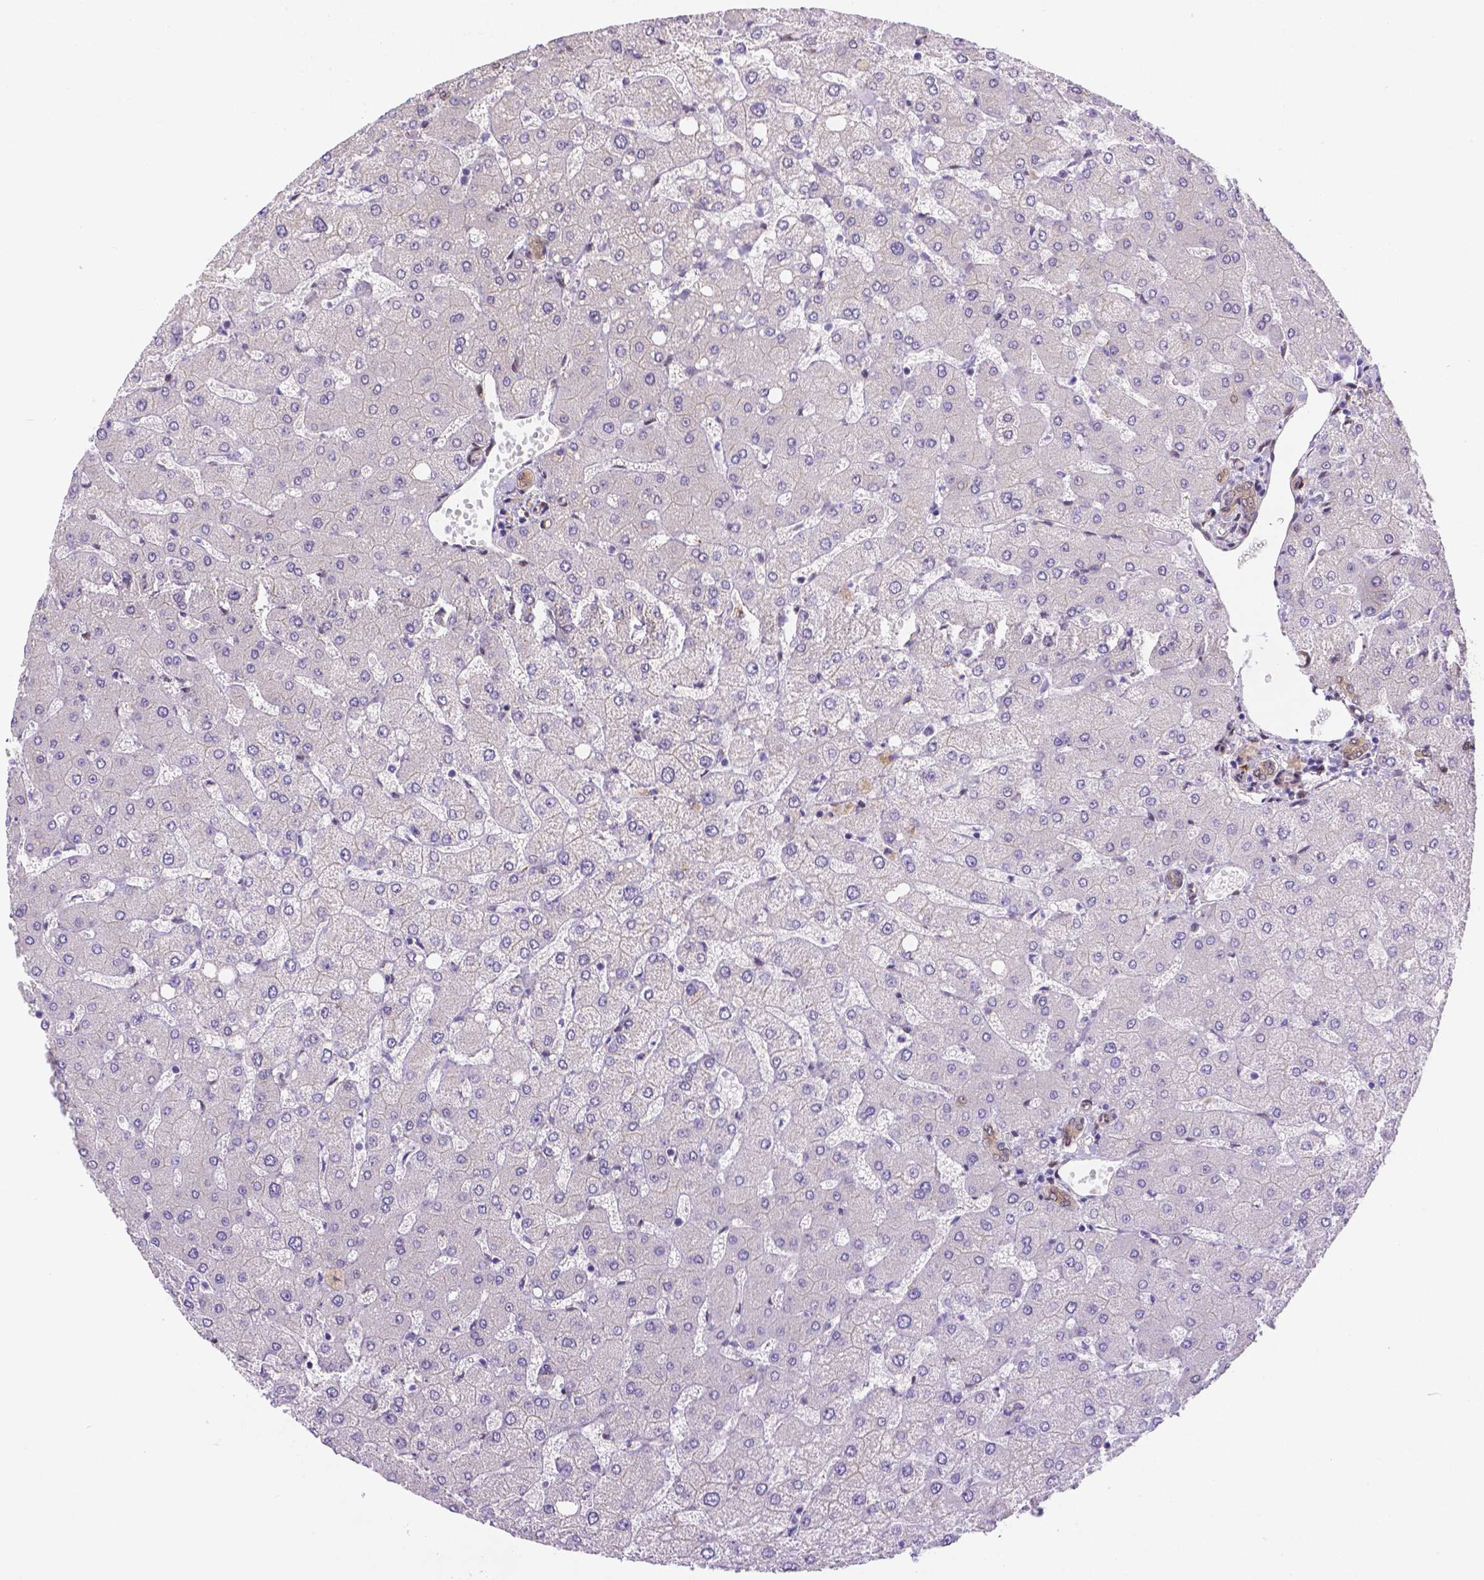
{"staining": {"intensity": "weak", "quantity": ">75%", "location": "cytoplasmic/membranous"}, "tissue": "liver", "cell_type": "Cholangiocytes", "image_type": "normal", "snomed": [{"axis": "morphology", "description": "Normal tissue, NOS"}, {"axis": "topography", "description": "Liver"}], "caption": "Cholangiocytes reveal low levels of weak cytoplasmic/membranous positivity in approximately >75% of cells in benign human liver.", "gene": "YAP1", "patient": {"sex": "female", "age": 54}}